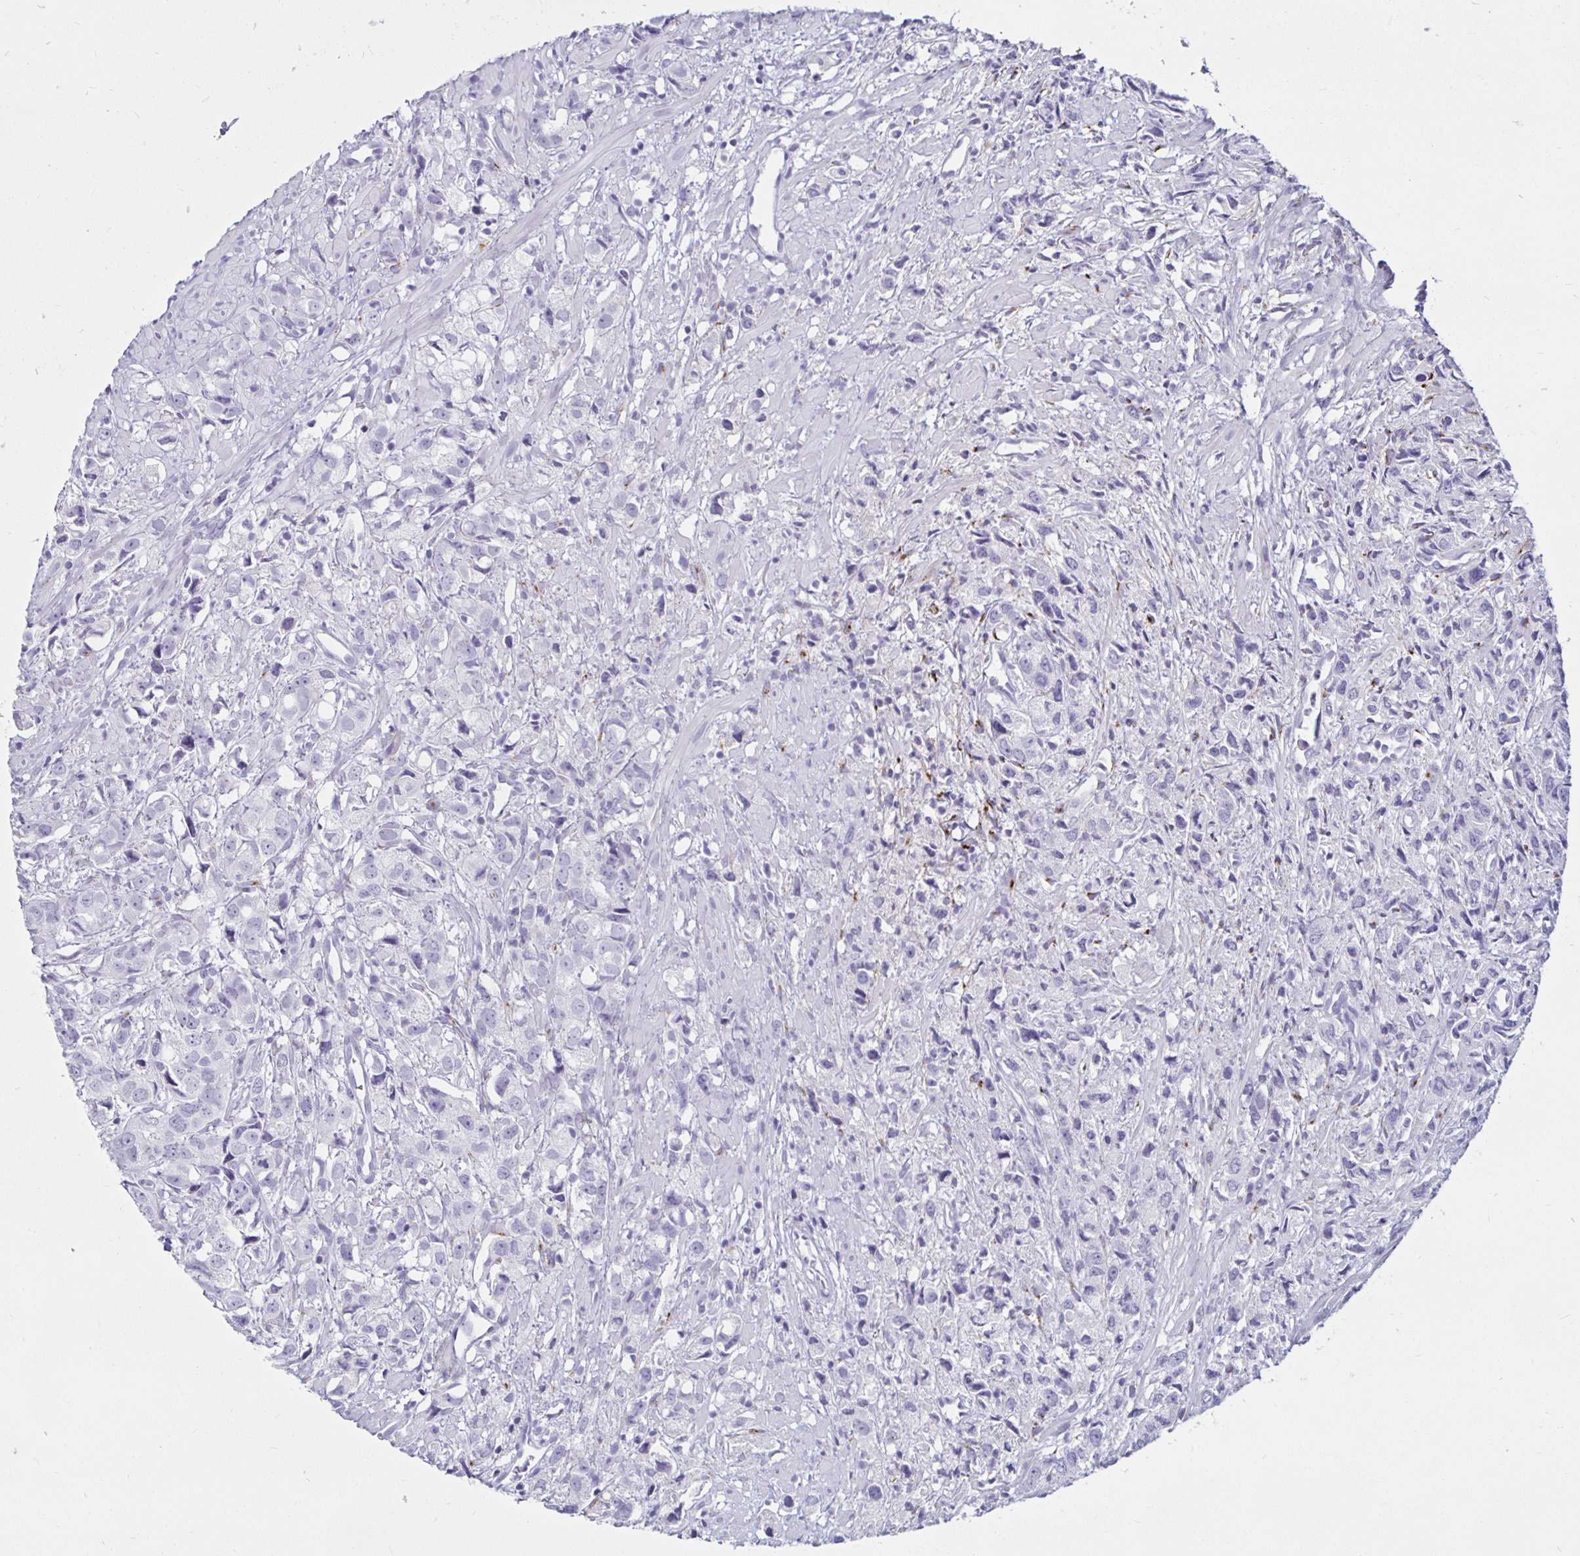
{"staining": {"intensity": "negative", "quantity": "none", "location": "none"}, "tissue": "prostate cancer", "cell_type": "Tumor cells", "image_type": "cancer", "snomed": [{"axis": "morphology", "description": "Adenocarcinoma, High grade"}, {"axis": "topography", "description": "Prostate"}], "caption": "High-grade adenocarcinoma (prostate) was stained to show a protein in brown. There is no significant positivity in tumor cells.", "gene": "TIMP1", "patient": {"sex": "male", "age": 58}}